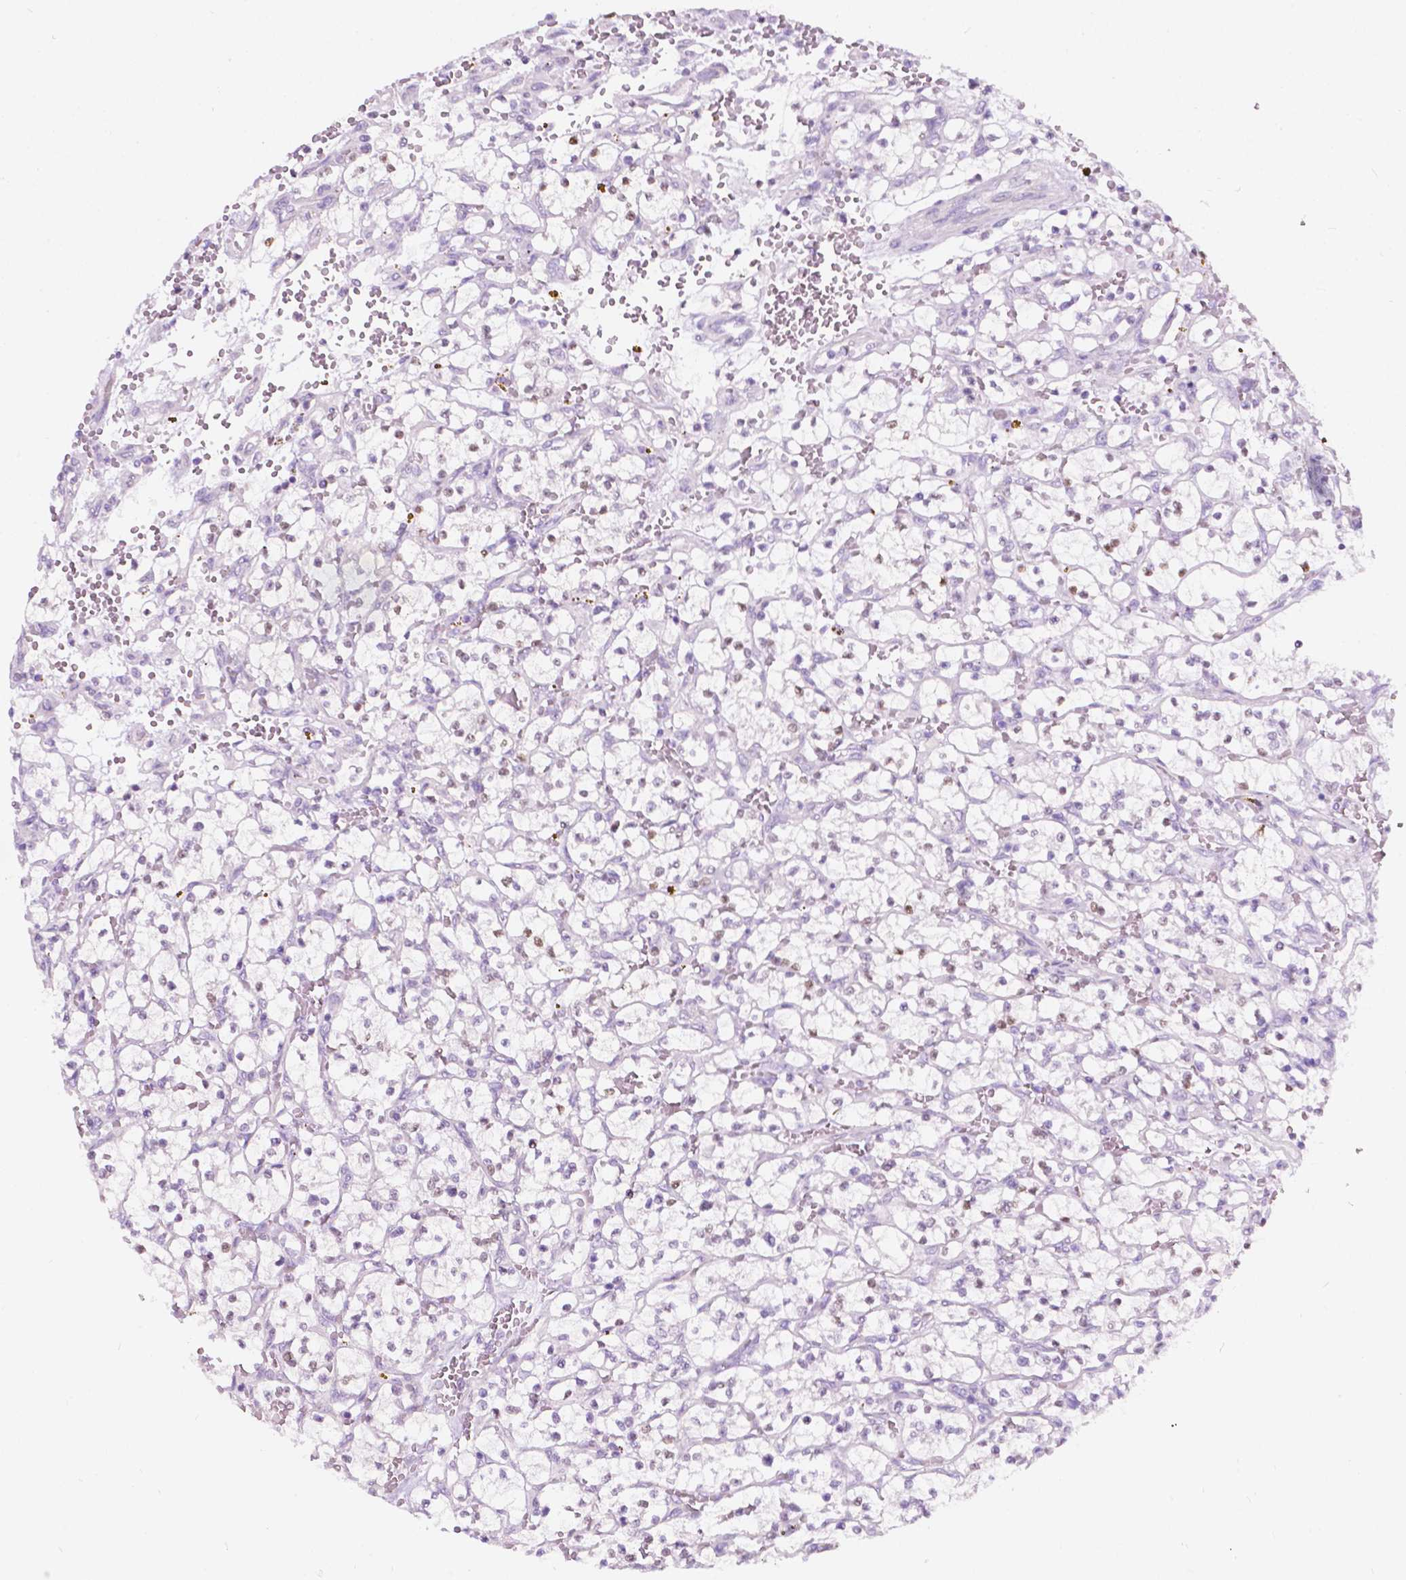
{"staining": {"intensity": "moderate", "quantity": "25%-75%", "location": "nuclear"}, "tissue": "renal cancer", "cell_type": "Tumor cells", "image_type": "cancer", "snomed": [{"axis": "morphology", "description": "Adenocarcinoma, NOS"}, {"axis": "topography", "description": "Kidney"}], "caption": "About 25%-75% of tumor cells in renal cancer (adenocarcinoma) display moderate nuclear protein positivity as visualized by brown immunohistochemical staining.", "gene": "NOS1AP", "patient": {"sex": "female", "age": 64}}